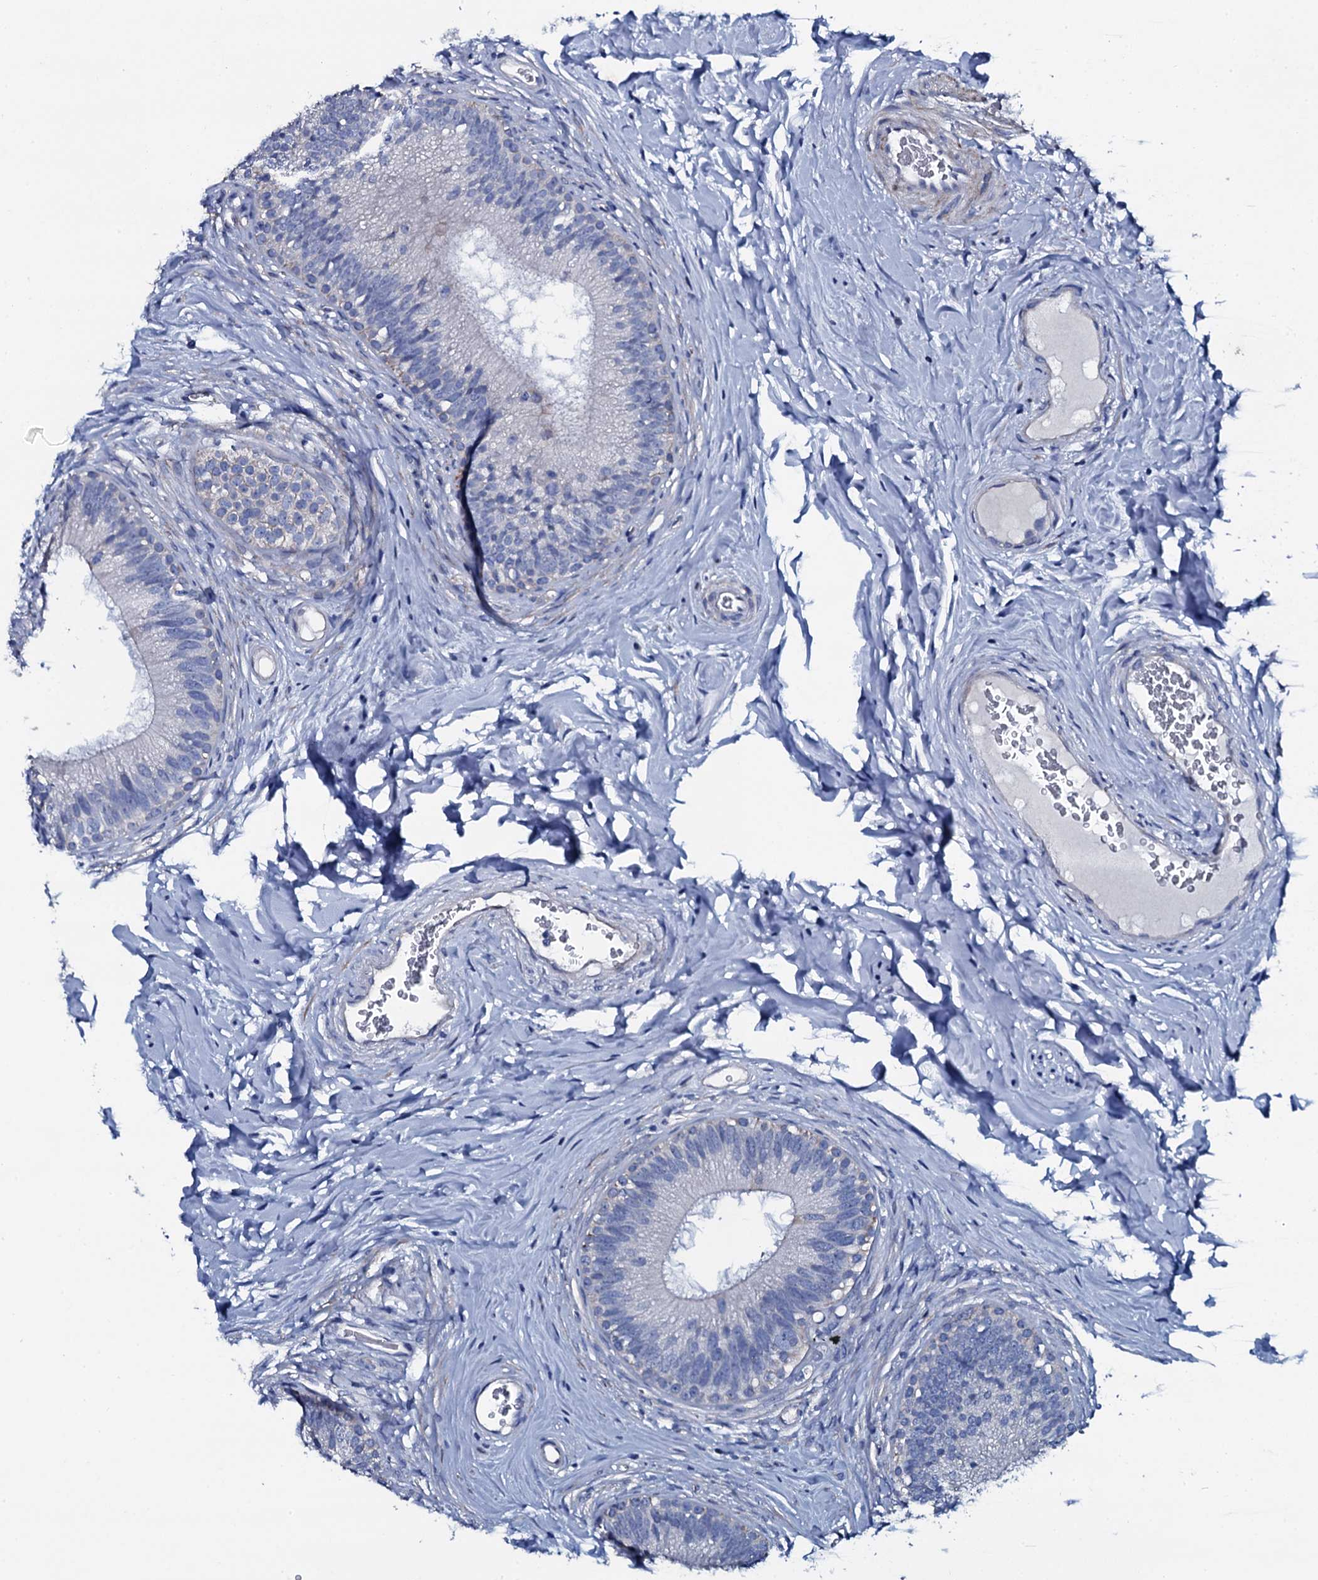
{"staining": {"intensity": "moderate", "quantity": "<25%", "location": "cytoplasmic/membranous"}, "tissue": "epididymis", "cell_type": "Glandular cells", "image_type": "normal", "snomed": [{"axis": "morphology", "description": "Normal tissue, NOS"}, {"axis": "topography", "description": "Epididymis"}], "caption": "Immunohistochemical staining of normal human epididymis shows moderate cytoplasmic/membranous protein staining in about <25% of glandular cells. Immunohistochemistry (ihc) stains the protein of interest in brown and the nuclei are stained blue.", "gene": "GYS2", "patient": {"sex": "male", "age": 33}}